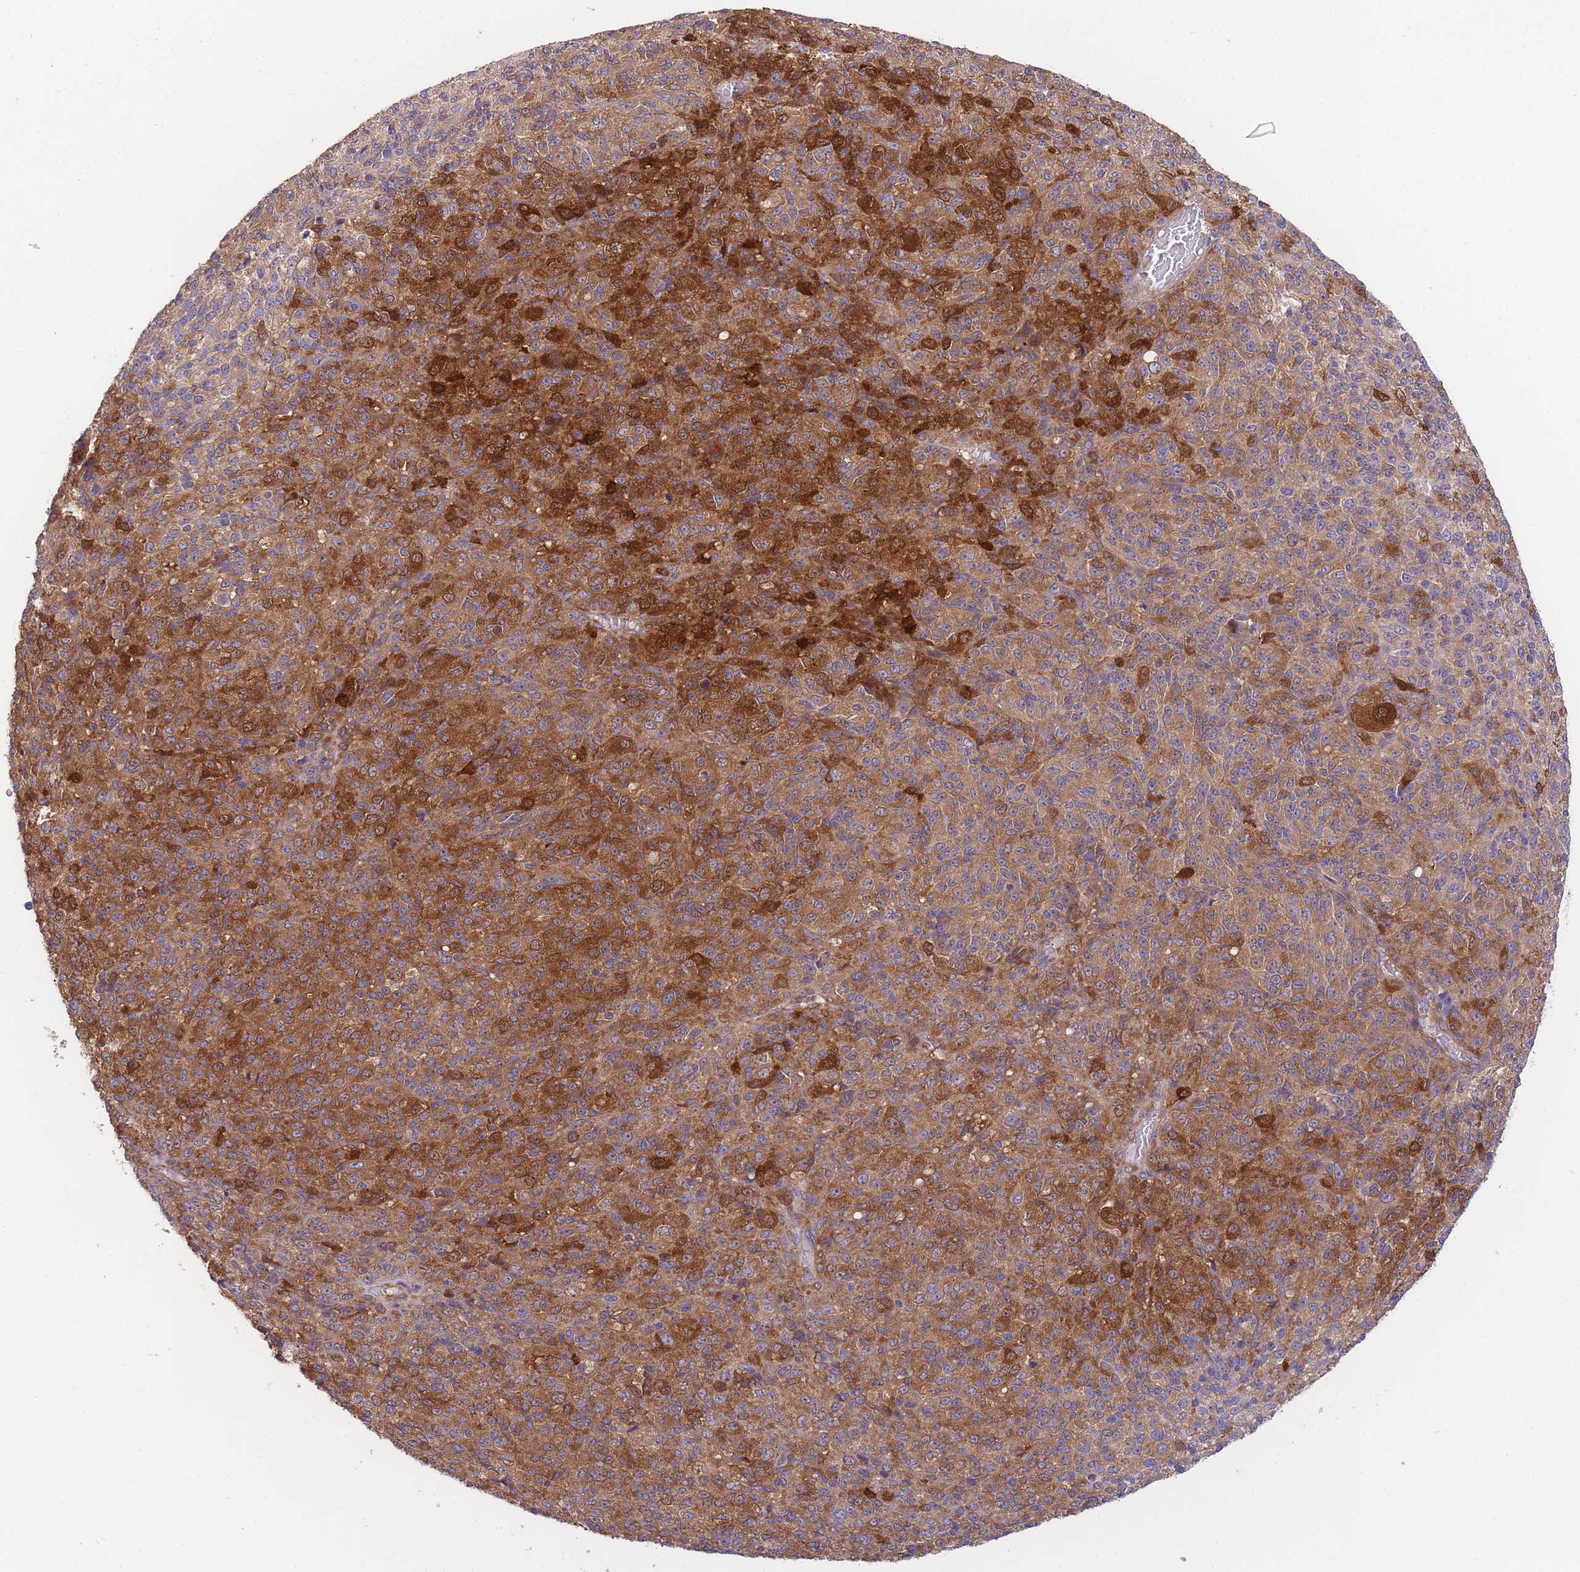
{"staining": {"intensity": "moderate", "quantity": ">75%", "location": "cytoplasmic/membranous"}, "tissue": "melanoma", "cell_type": "Tumor cells", "image_type": "cancer", "snomed": [{"axis": "morphology", "description": "Malignant melanoma, Metastatic site"}, {"axis": "topography", "description": "Brain"}], "caption": "High-magnification brightfield microscopy of malignant melanoma (metastatic site) stained with DAB (3,3'-diaminobenzidine) (brown) and counterstained with hematoxylin (blue). tumor cells exhibit moderate cytoplasmic/membranous expression is present in about>75% of cells.", "gene": "PRKAR1A", "patient": {"sex": "female", "age": 56}}